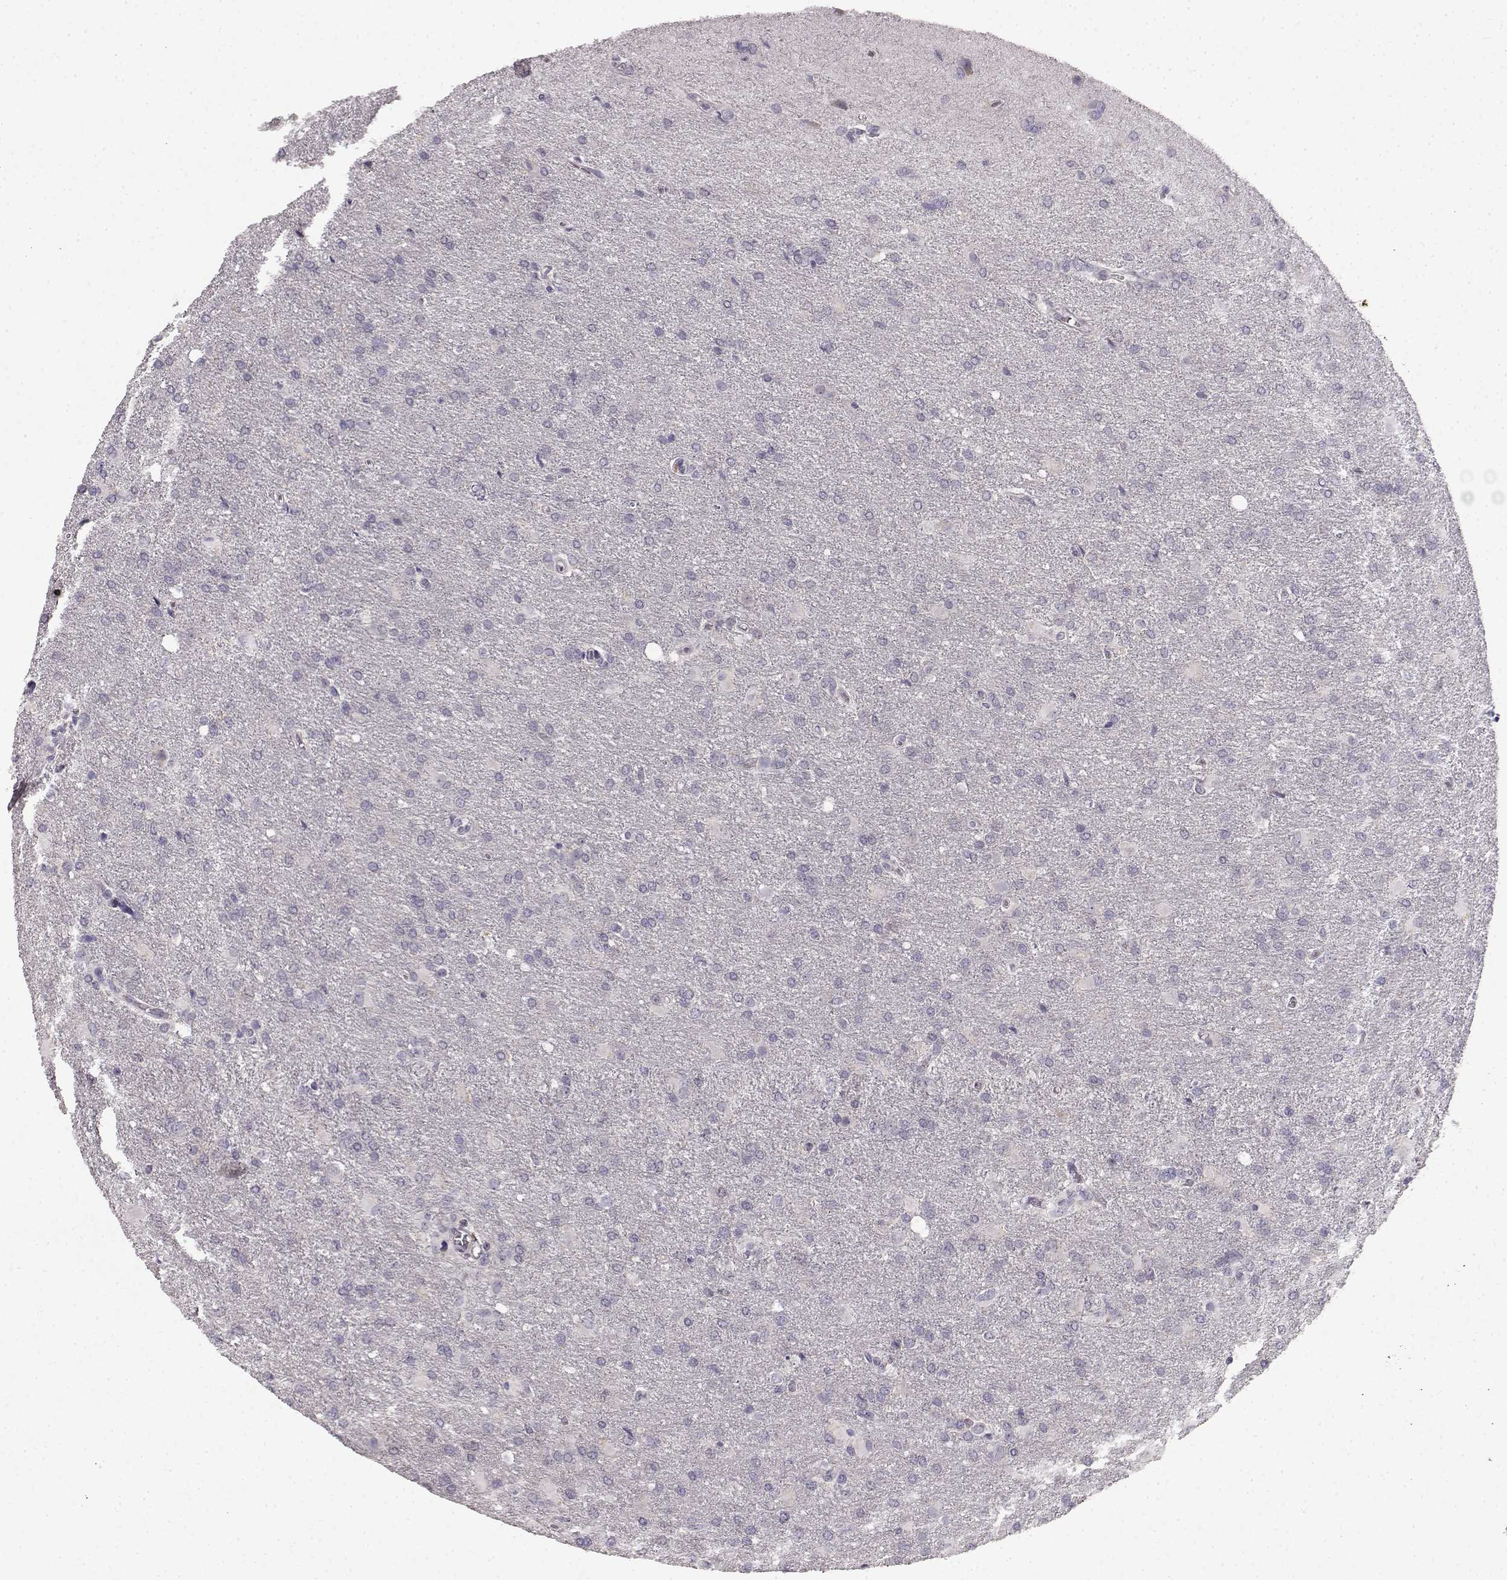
{"staining": {"intensity": "negative", "quantity": "none", "location": "none"}, "tissue": "glioma", "cell_type": "Tumor cells", "image_type": "cancer", "snomed": [{"axis": "morphology", "description": "Glioma, malignant, High grade"}, {"axis": "topography", "description": "Brain"}], "caption": "Image shows no significant protein staining in tumor cells of malignant high-grade glioma.", "gene": "SPAG17", "patient": {"sex": "male", "age": 68}}